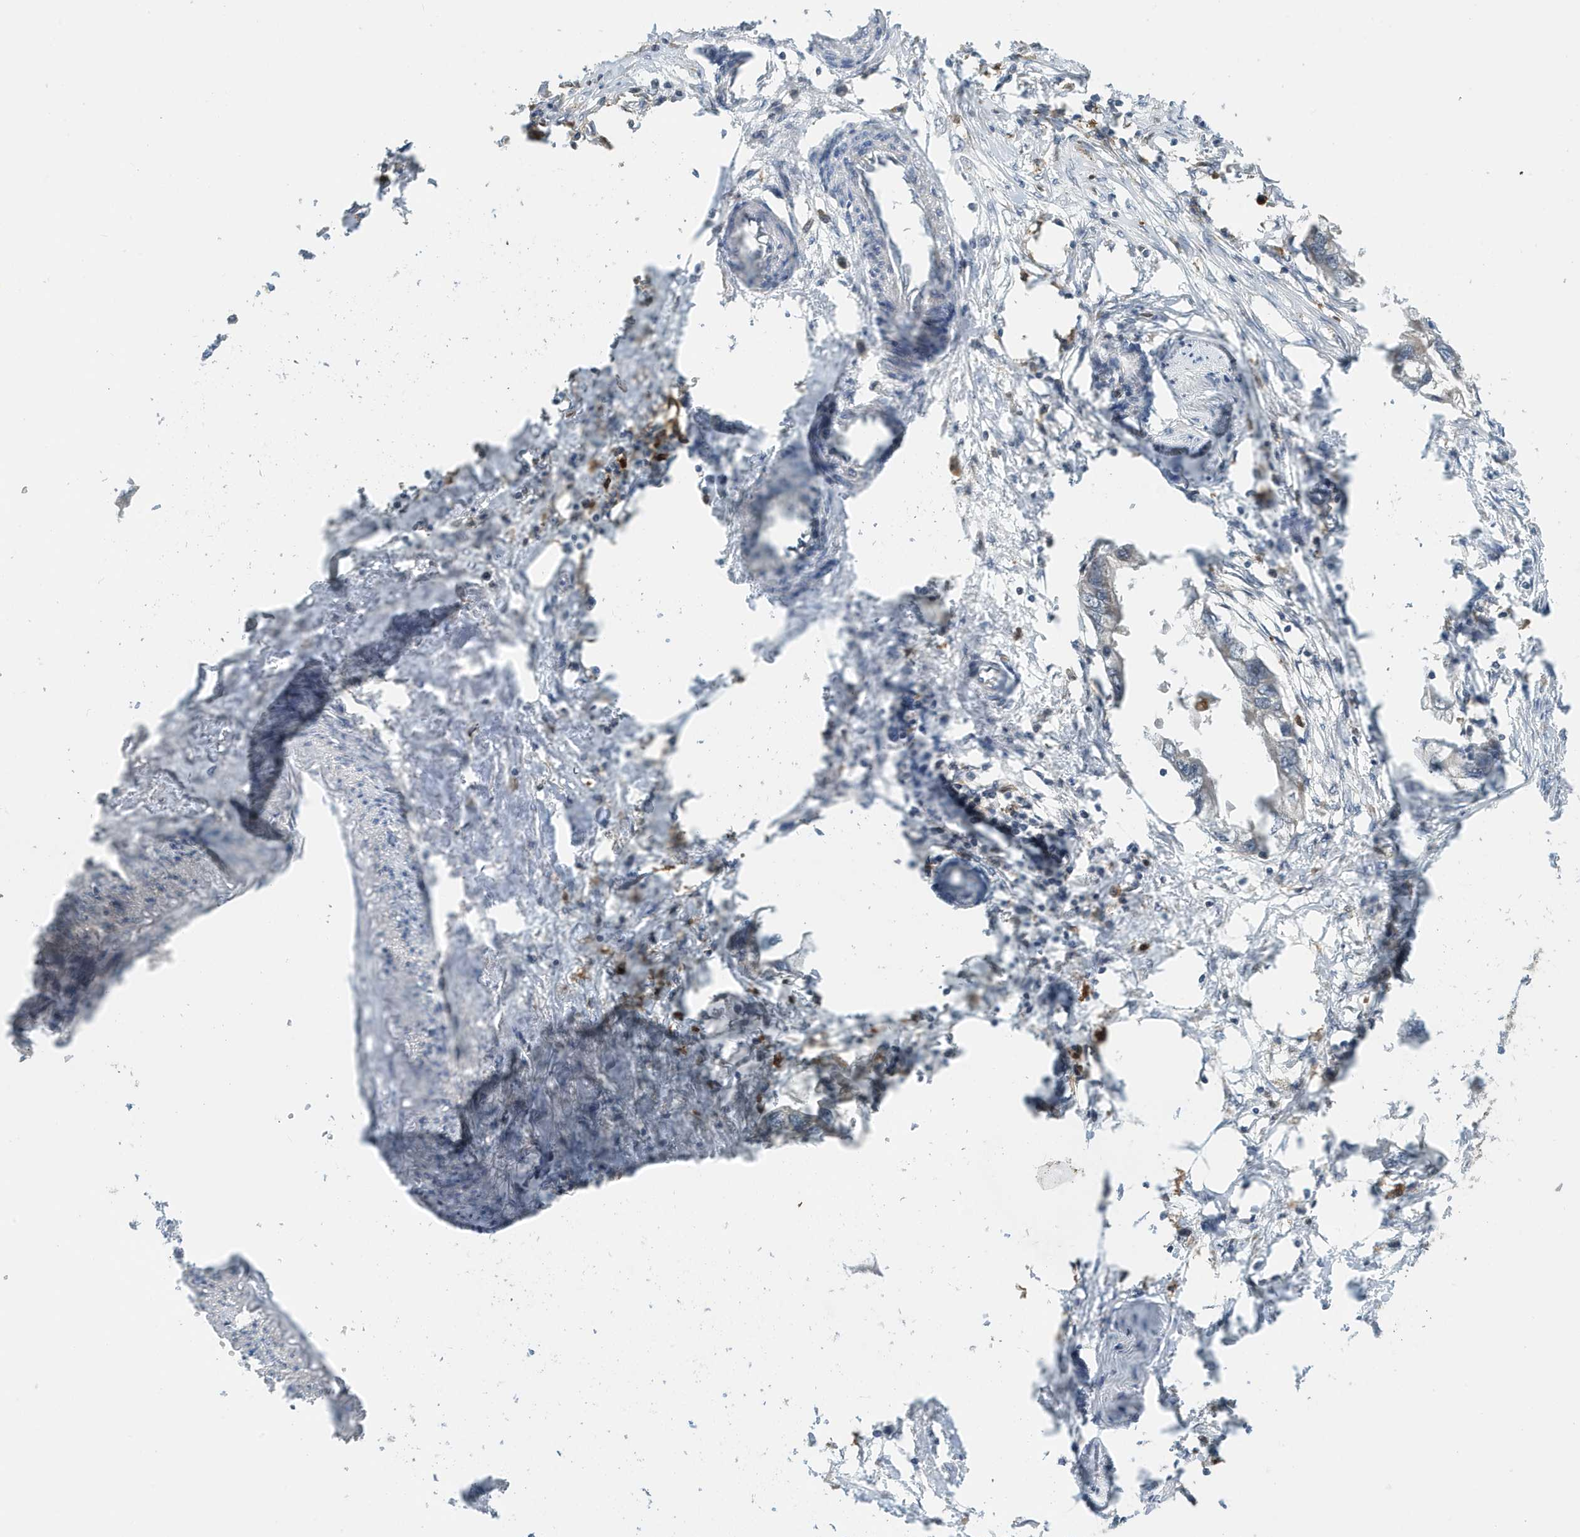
{"staining": {"intensity": "negative", "quantity": "none", "location": "none"}, "tissue": "endometrial cancer", "cell_type": "Tumor cells", "image_type": "cancer", "snomed": [{"axis": "morphology", "description": "Adenocarcinoma, NOS"}, {"axis": "morphology", "description": "Adenocarcinoma, metastatic, NOS"}, {"axis": "topography", "description": "Adipose tissue"}, {"axis": "topography", "description": "Endometrium"}], "caption": "Immunohistochemical staining of human endometrial cancer (metastatic adenocarcinoma) demonstrates no significant positivity in tumor cells. (Immunohistochemistry (ihc), brightfield microscopy, high magnification).", "gene": "NSUN3", "patient": {"sex": "female", "age": 67}}